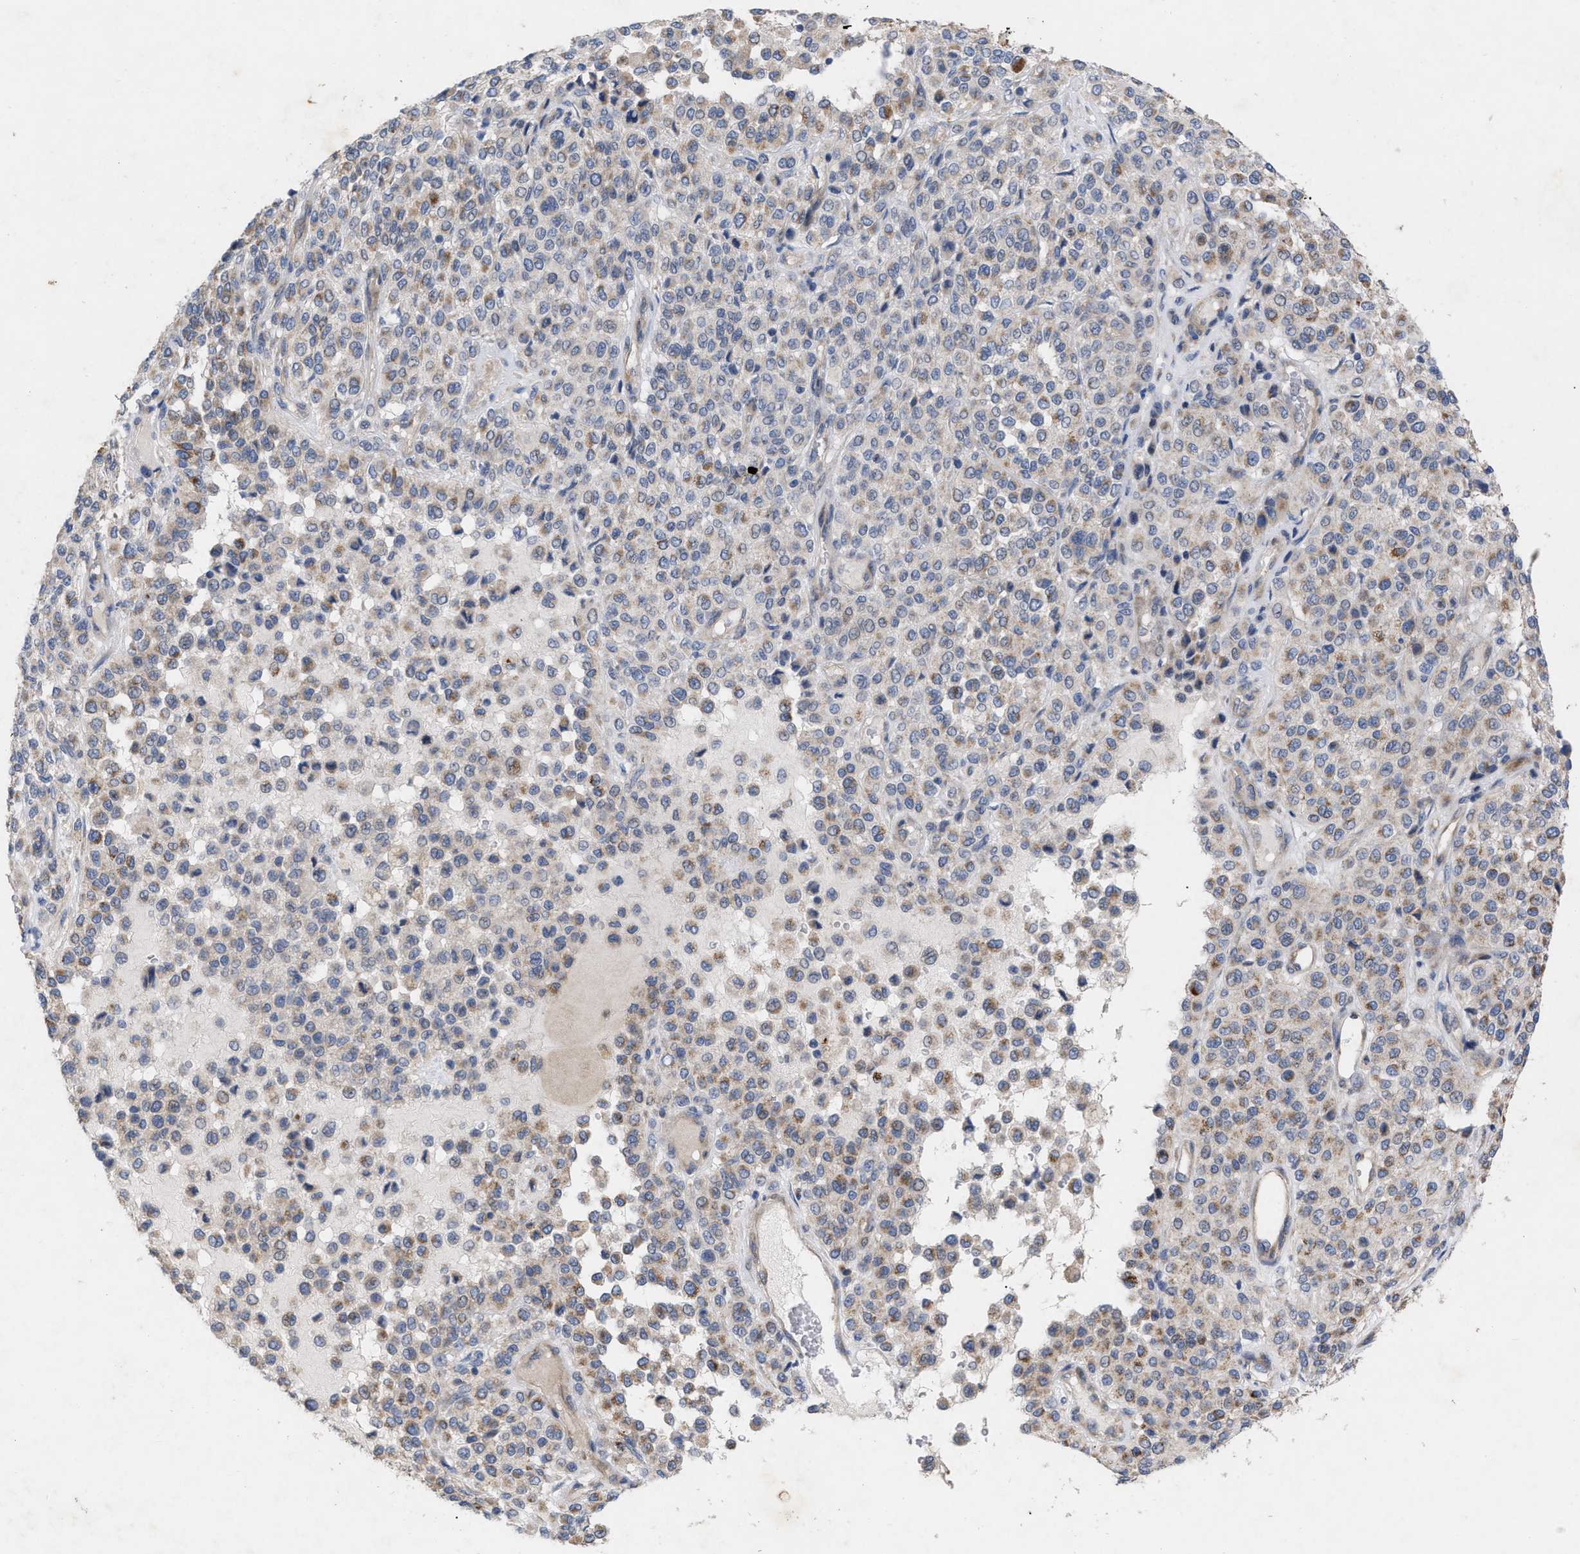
{"staining": {"intensity": "moderate", "quantity": "<25%", "location": "cytoplasmic/membranous"}, "tissue": "melanoma", "cell_type": "Tumor cells", "image_type": "cancer", "snomed": [{"axis": "morphology", "description": "Malignant melanoma, Metastatic site"}, {"axis": "topography", "description": "Pancreas"}], "caption": "Human malignant melanoma (metastatic site) stained for a protein (brown) demonstrates moderate cytoplasmic/membranous positive staining in about <25% of tumor cells.", "gene": "VIP", "patient": {"sex": "female", "age": 30}}